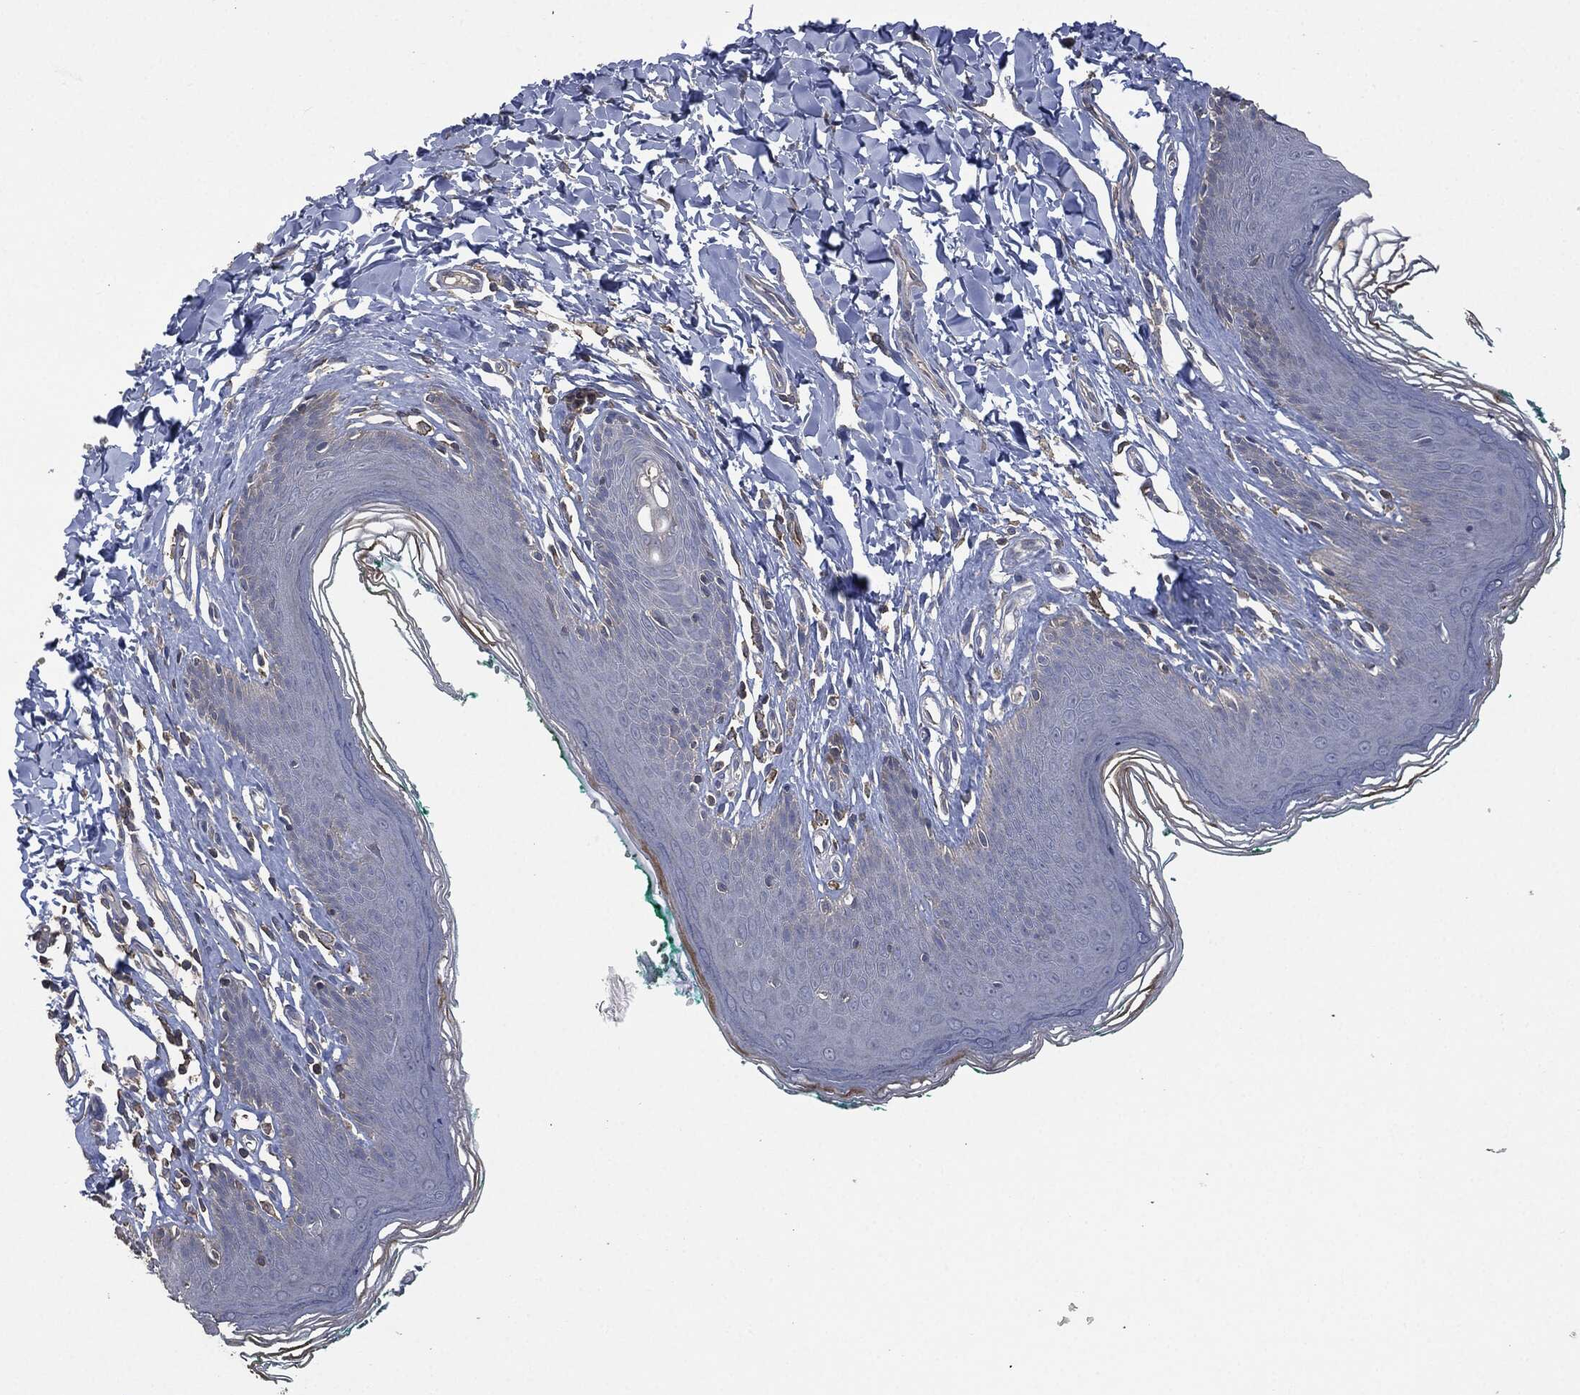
{"staining": {"intensity": "negative", "quantity": "none", "location": "none"}, "tissue": "skin", "cell_type": "Epidermal cells", "image_type": "normal", "snomed": [{"axis": "morphology", "description": "Normal tissue, NOS"}, {"axis": "topography", "description": "Vulva"}], "caption": "The photomicrograph shows no significant expression in epidermal cells of skin. (Stains: DAB immunohistochemistry with hematoxylin counter stain, Microscopy: brightfield microscopy at high magnification).", "gene": "MSLN", "patient": {"sex": "female", "age": 66}}